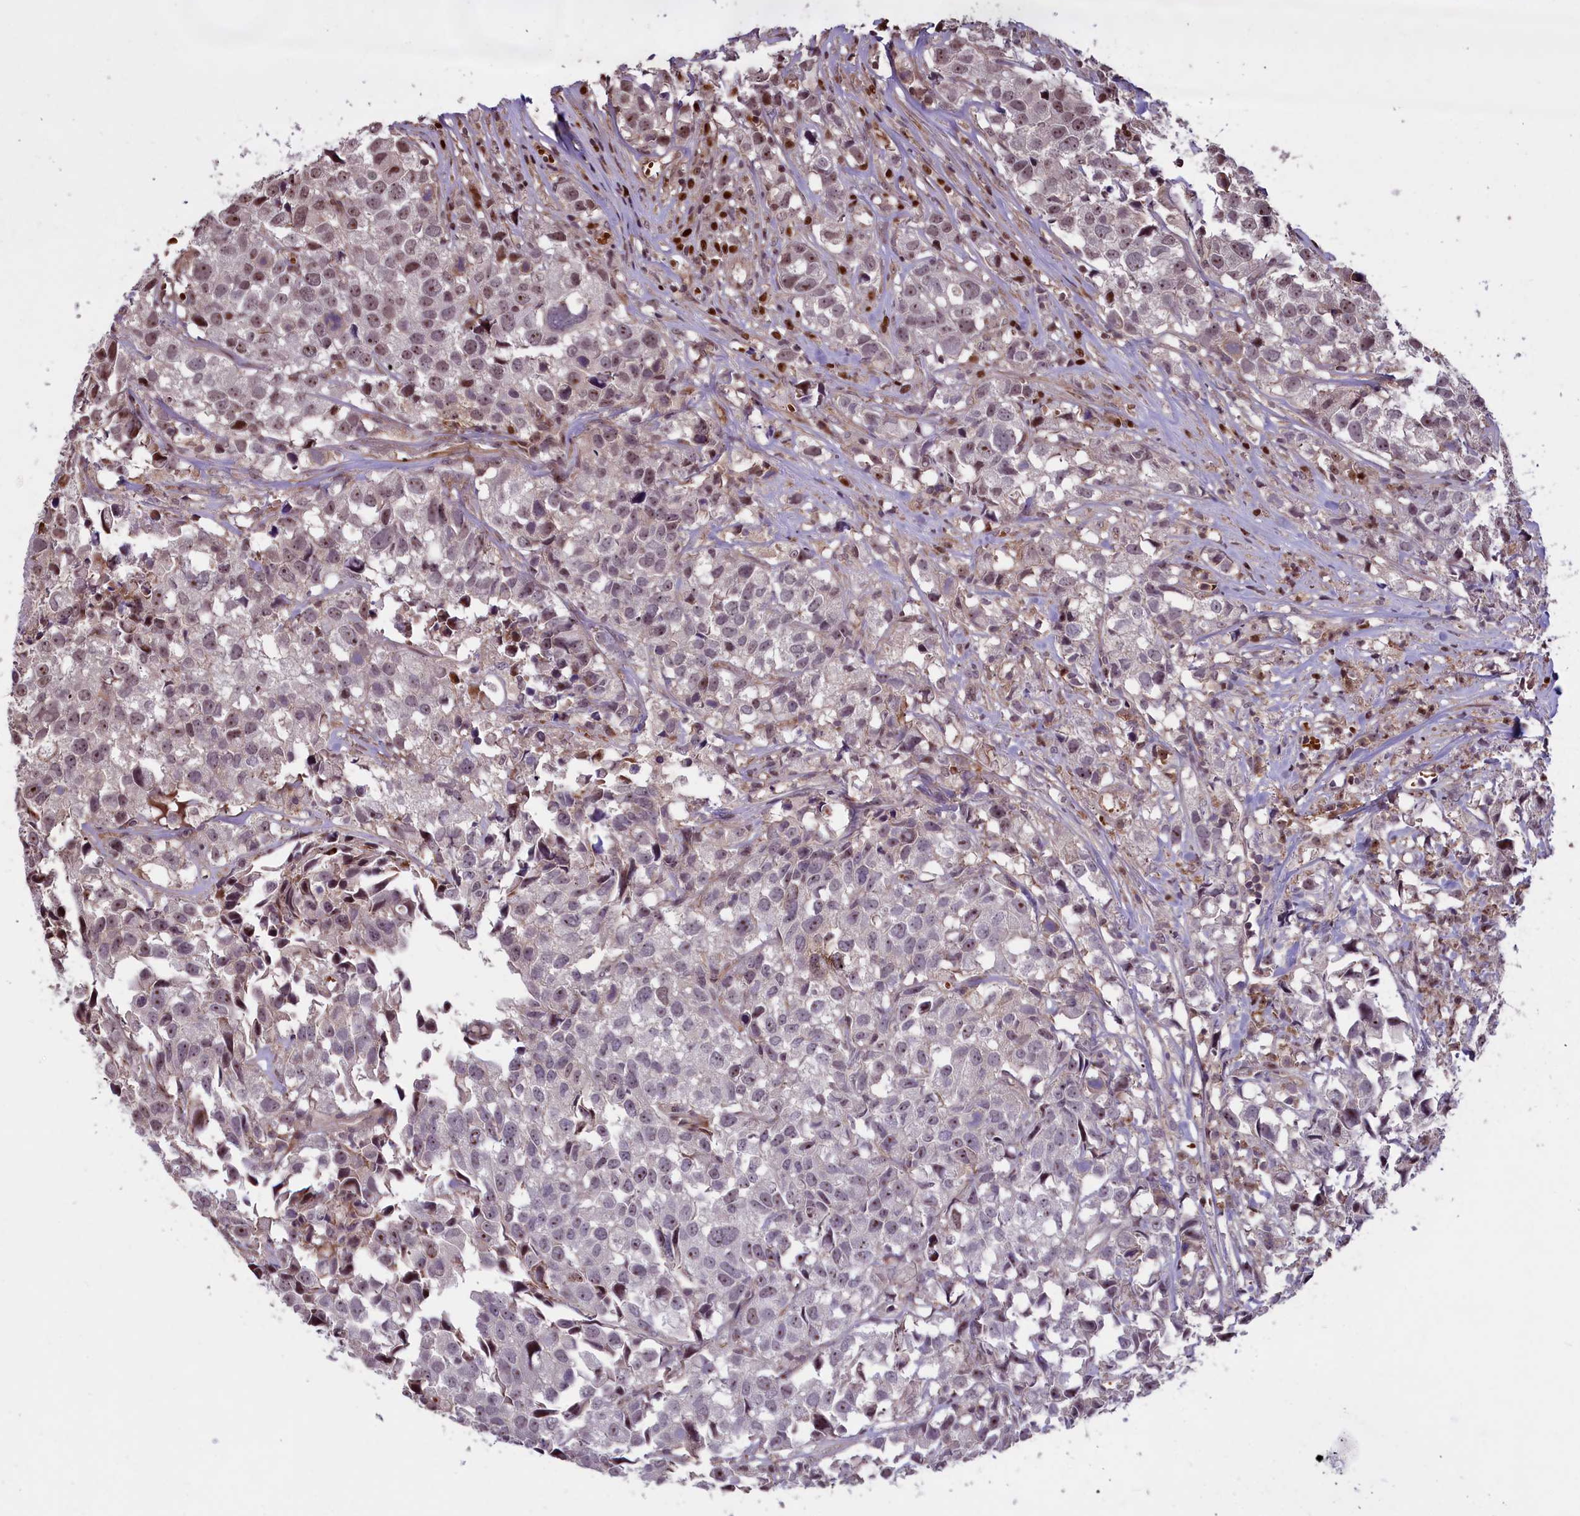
{"staining": {"intensity": "weak", "quantity": "25%-75%", "location": "nuclear"}, "tissue": "urothelial cancer", "cell_type": "Tumor cells", "image_type": "cancer", "snomed": [{"axis": "morphology", "description": "Urothelial carcinoma, High grade"}, {"axis": "topography", "description": "Urinary bladder"}], "caption": "An immunohistochemistry (IHC) histopathology image of neoplastic tissue is shown. Protein staining in brown shows weak nuclear positivity in urothelial cancer within tumor cells.", "gene": "SHFL", "patient": {"sex": "female", "age": 75}}